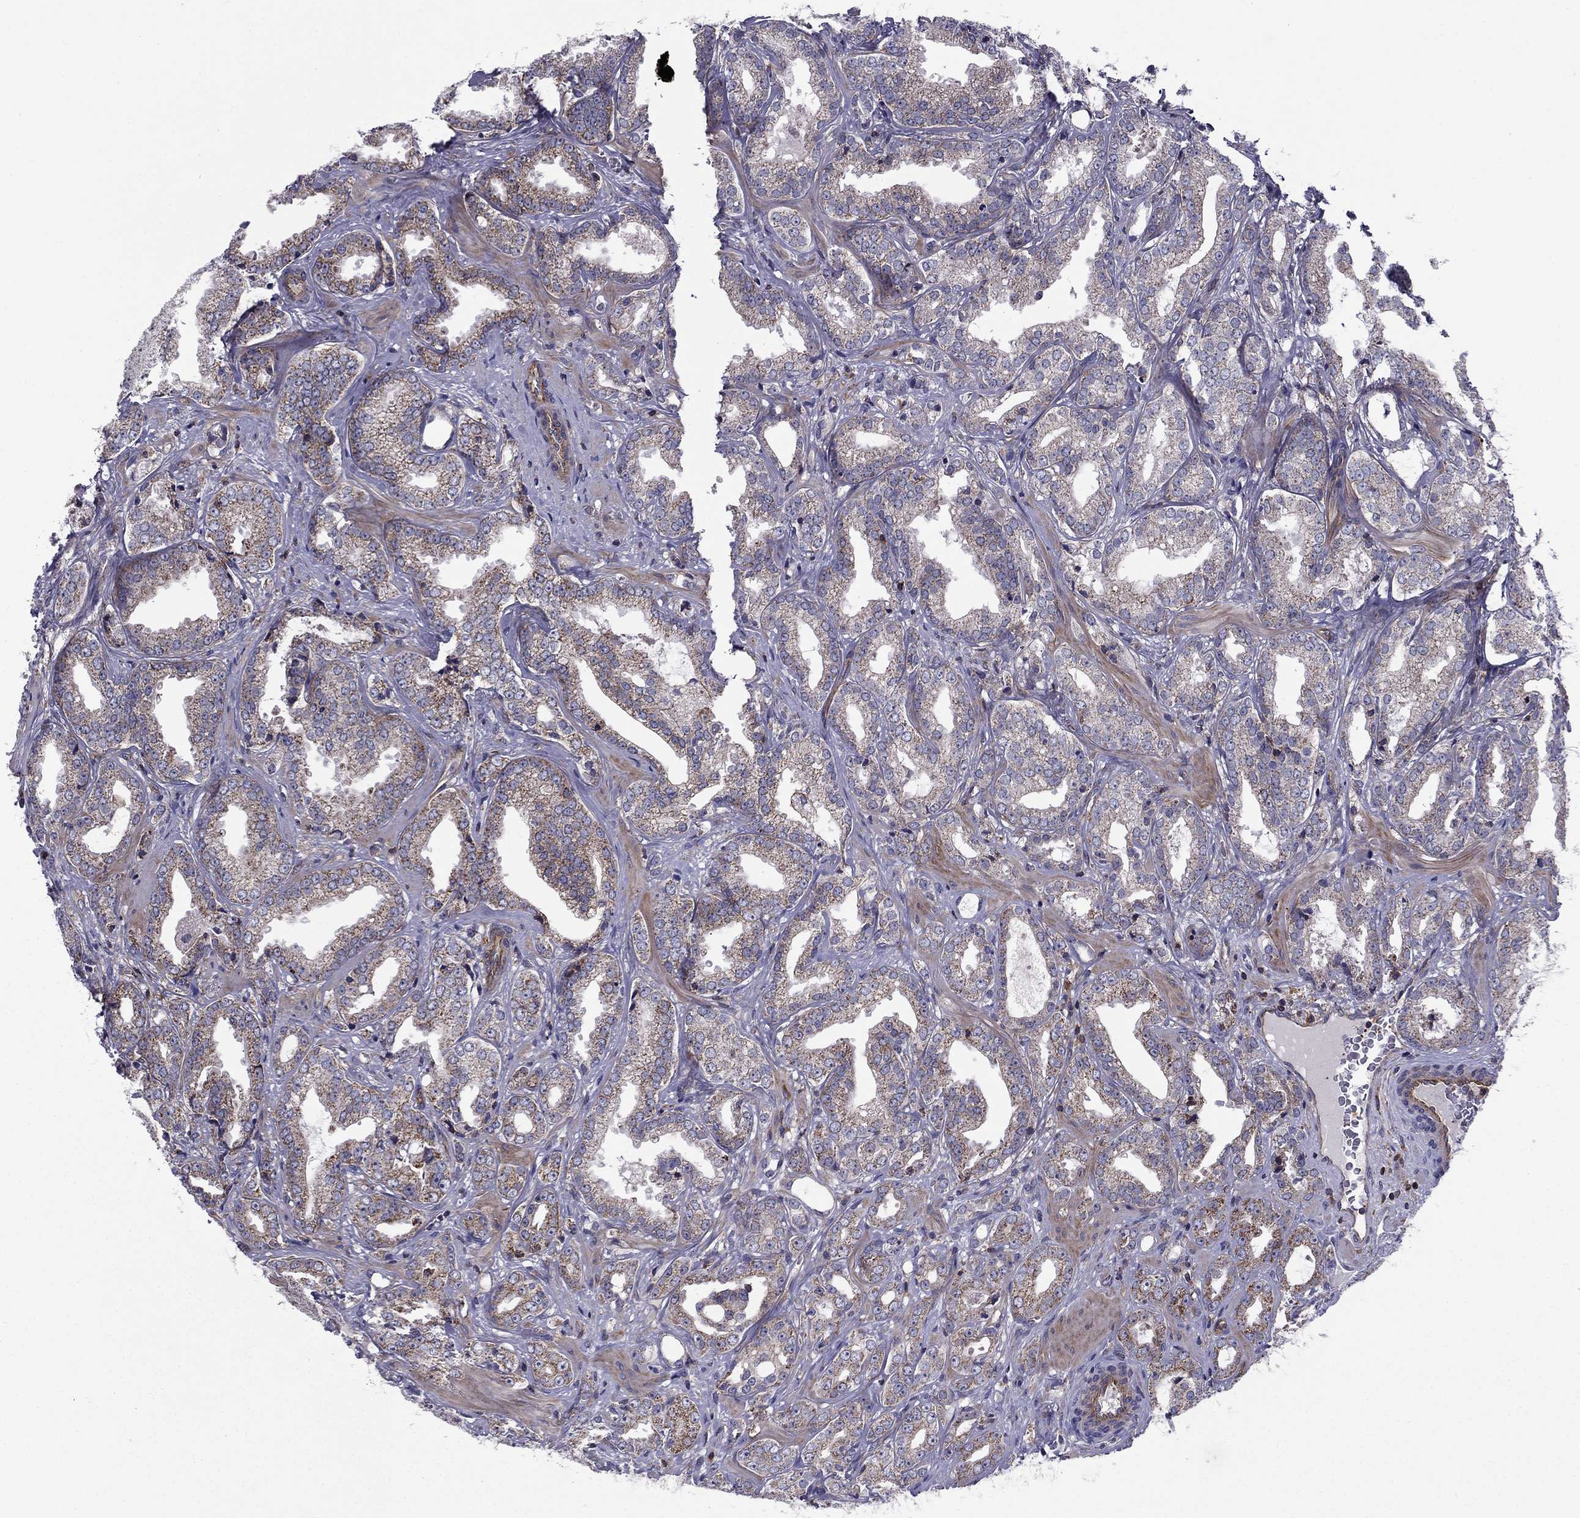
{"staining": {"intensity": "moderate", "quantity": "<25%", "location": "cytoplasmic/membranous"}, "tissue": "prostate cancer", "cell_type": "Tumor cells", "image_type": "cancer", "snomed": [{"axis": "morphology", "description": "Adenocarcinoma, Medium grade"}, {"axis": "topography", "description": "Prostate and seminal vesicle, NOS"}, {"axis": "topography", "description": "Prostate"}], "caption": "Immunohistochemistry (IHC) (DAB (3,3'-diaminobenzidine)) staining of medium-grade adenocarcinoma (prostate) reveals moderate cytoplasmic/membranous protein staining in approximately <25% of tumor cells. (DAB = brown stain, brightfield microscopy at high magnification).", "gene": "ALG6", "patient": {"sex": "male", "age": 65}}